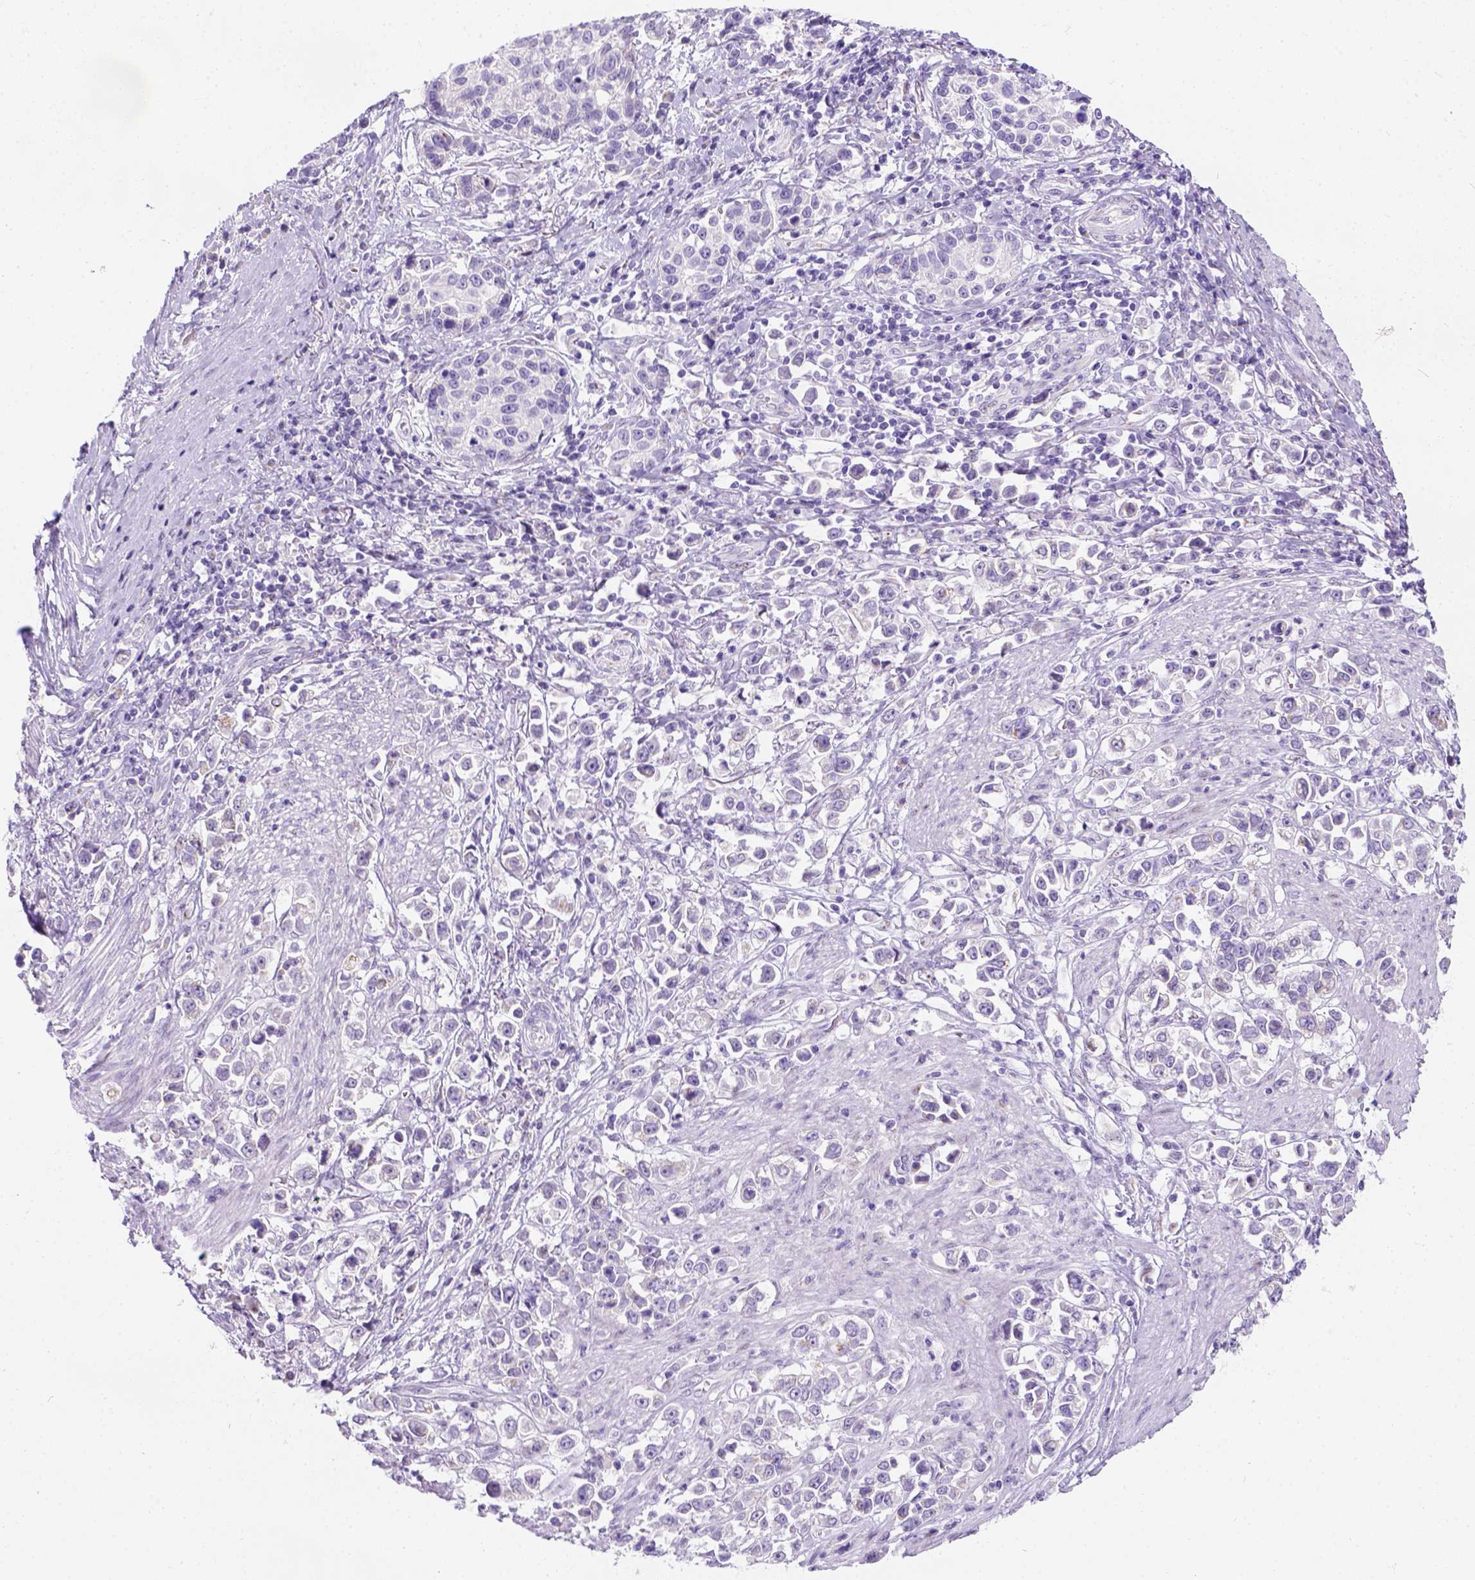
{"staining": {"intensity": "negative", "quantity": "none", "location": "none"}, "tissue": "stomach cancer", "cell_type": "Tumor cells", "image_type": "cancer", "snomed": [{"axis": "morphology", "description": "Adenocarcinoma, NOS"}, {"axis": "topography", "description": "Stomach"}], "caption": "Immunohistochemical staining of stomach cancer (adenocarcinoma) displays no significant staining in tumor cells.", "gene": "PHF7", "patient": {"sex": "male", "age": 93}}